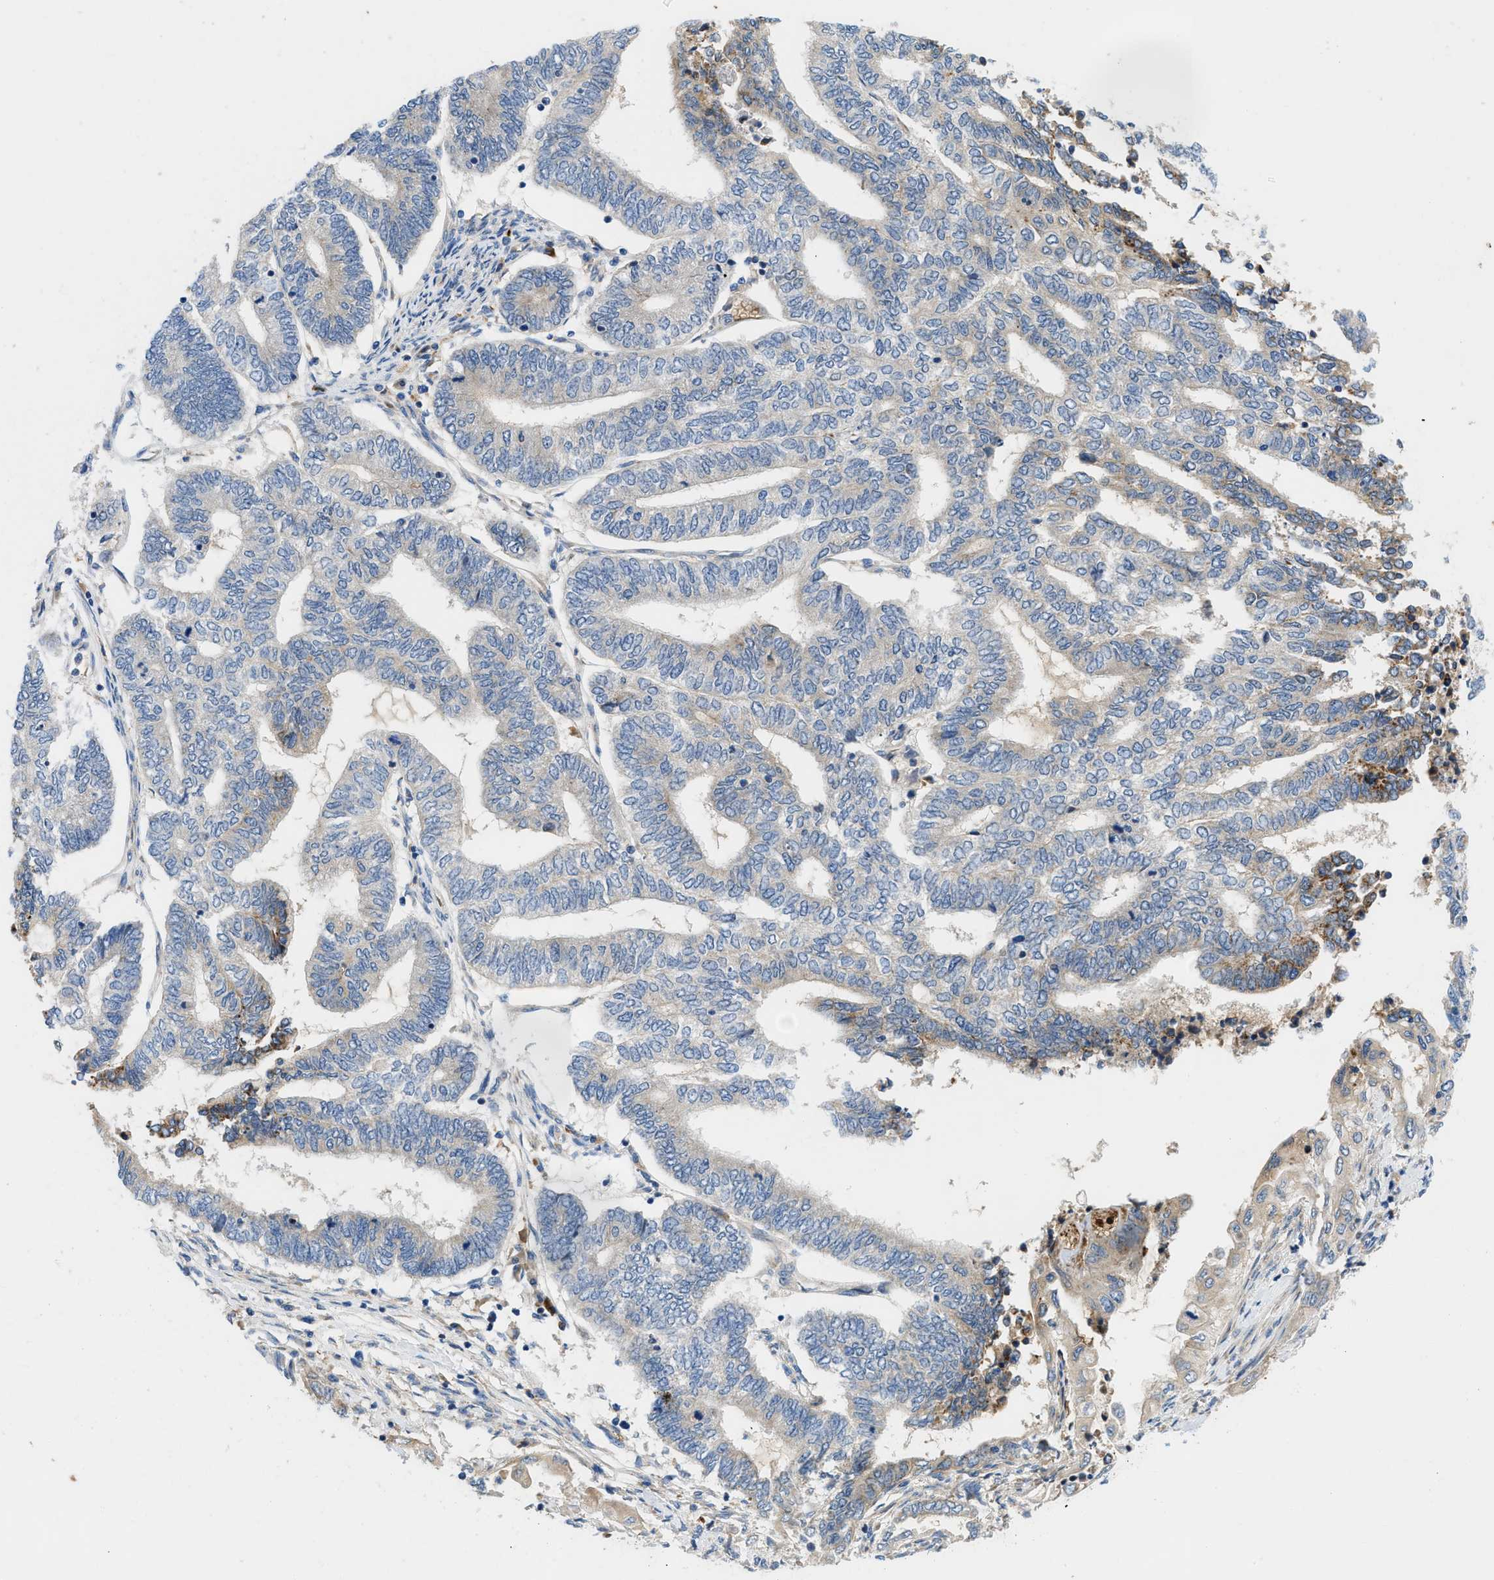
{"staining": {"intensity": "weak", "quantity": "<25%", "location": "cytoplasmic/membranous"}, "tissue": "endometrial cancer", "cell_type": "Tumor cells", "image_type": "cancer", "snomed": [{"axis": "morphology", "description": "Adenocarcinoma, NOS"}, {"axis": "topography", "description": "Uterus"}, {"axis": "topography", "description": "Endometrium"}], "caption": "IHC image of human endometrial cancer stained for a protein (brown), which reveals no staining in tumor cells.", "gene": "ZNF831", "patient": {"sex": "female", "age": 70}}